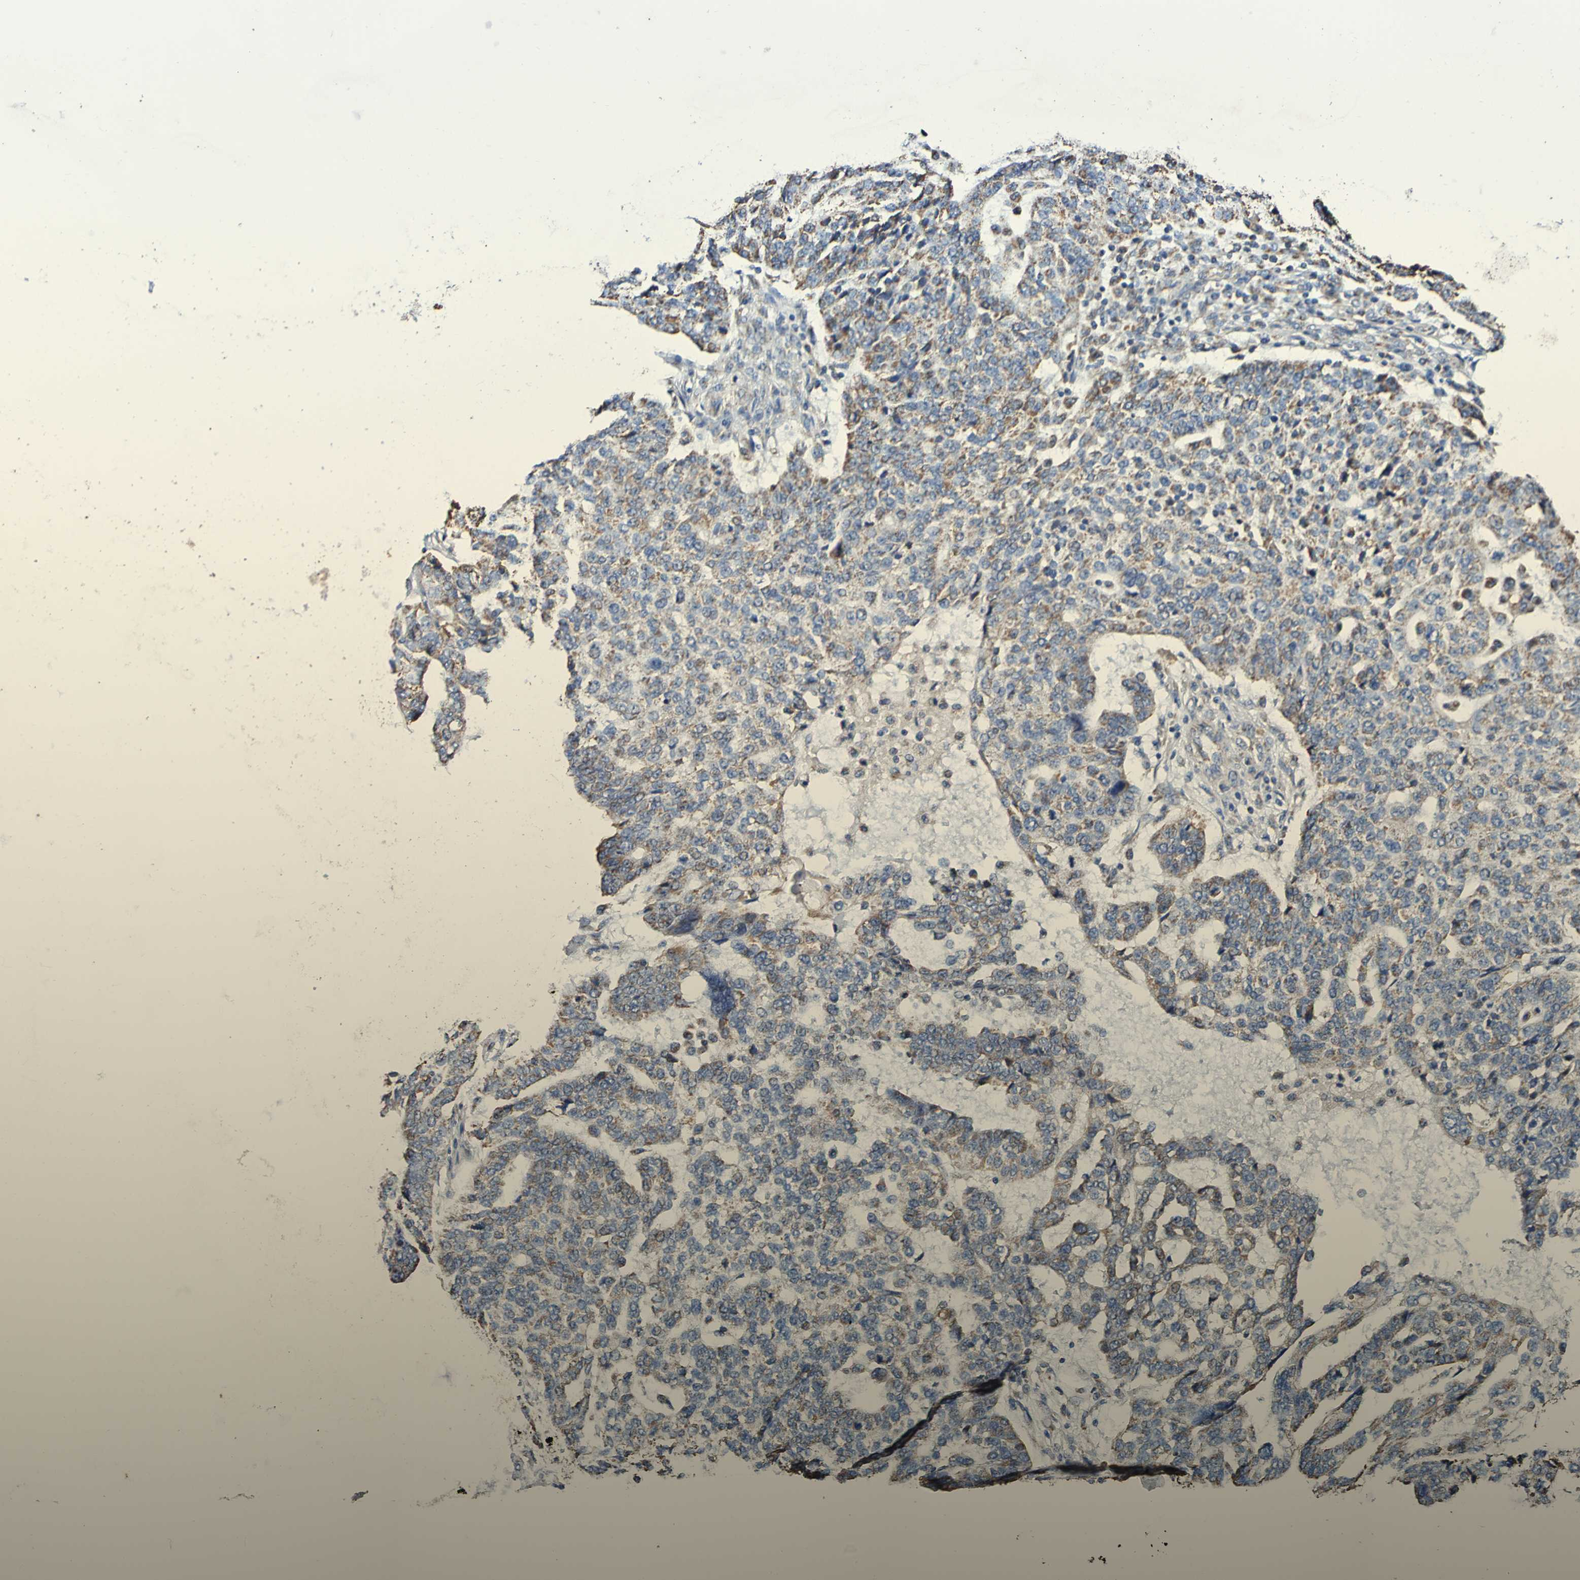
{"staining": {"intensity": "moderate", "quantity": "25%-75%", "location": "cytoplasmic/membranous"}, "tissue": "ovarian cancer", "cell_type": "Tumor cells", "image_type": "cancer", "snomed": [{"axis": "morphology", "description": "Cystadenocarcinoma, serous, NOS"}, {"axis": "topography", "description": "Ovary"}], "caption": "A high-resolution histopathology image shows immunohistochemistry staining of serous cystadenocarcinoma (ovarian), which displays moderate cytoplasmic/membranous expression in approximately 25%-75% of tumor cells.", "gene": "IL18R1", "patient": {"sex": "female", "age": 59}}